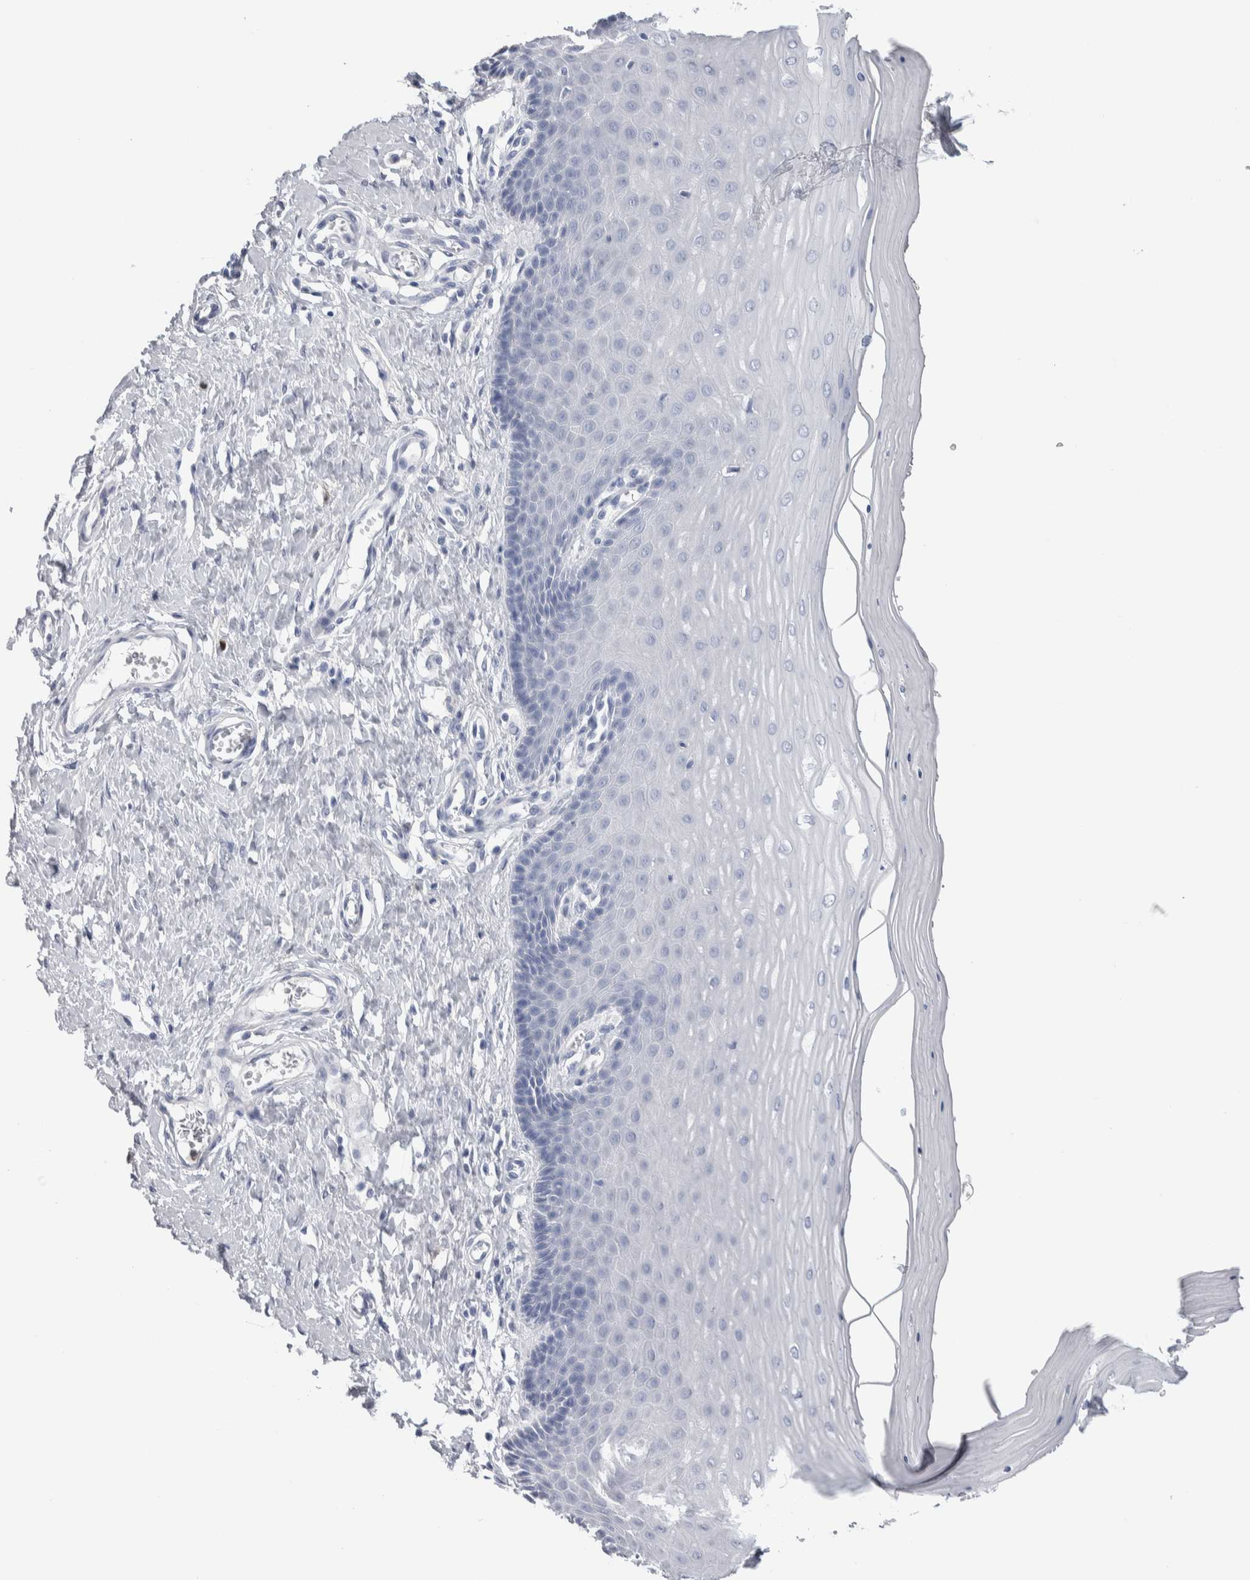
{"staining": {"intensity": "negative", "quantity": "none", "location": "none"}, "tissue": "cervix", "cell_type": "Squamous epithelial cells", "image_type": "normal", "snomed": [{"axis": "morphology", "description": "Normal tissue, NOS"}, {"axis": "topography", "description": "Cervix"}], "caption": "Immunohistochemical staining of normal human cervix demonstrates no significant staining in squamous epithelial cells.", "gene": "LURAP1L", "patient": {"sex": "female", "age": 55}}